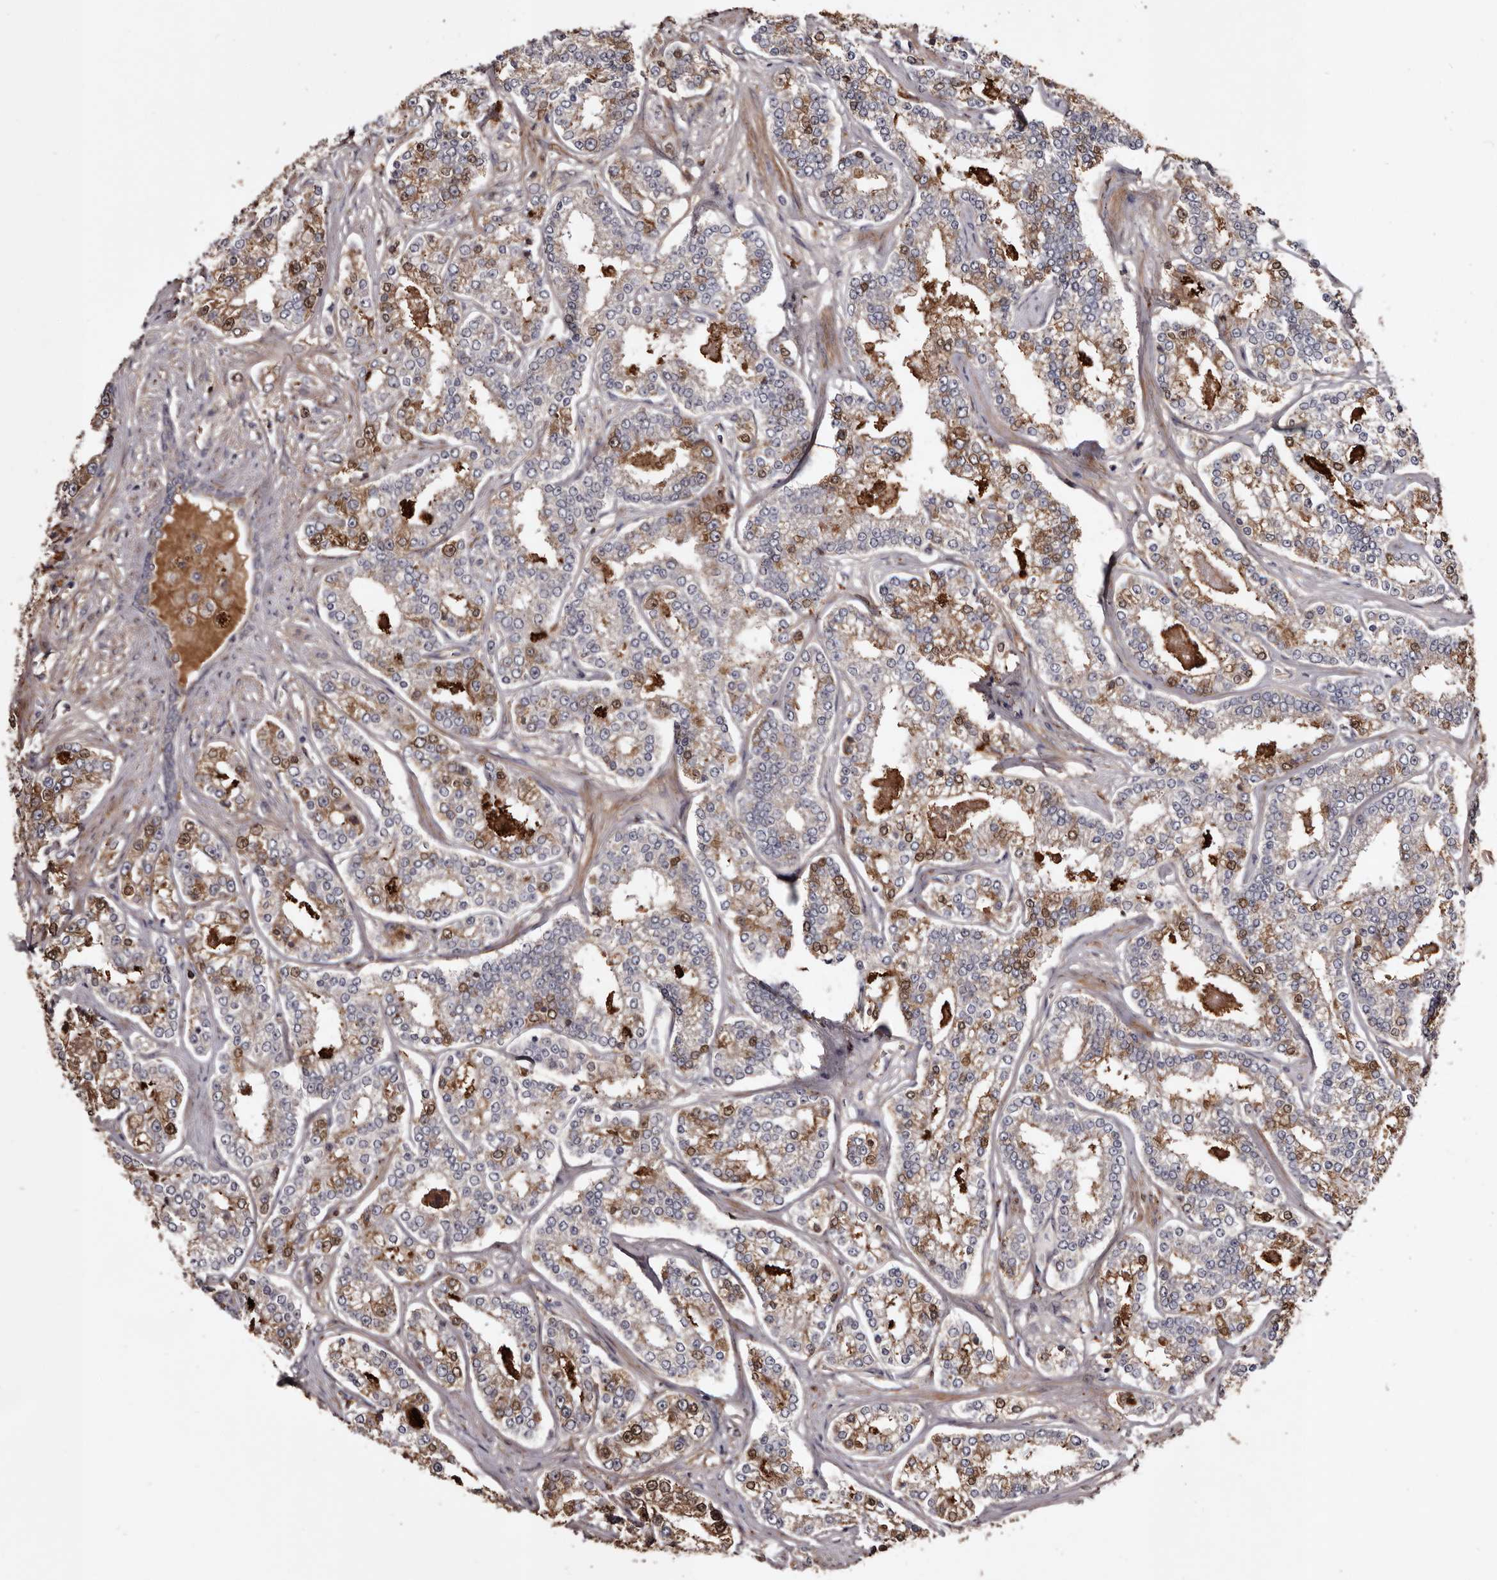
{"staining": {"intensity": "moderate", "quantity": "25%-75%", "location": "cytoplasmic/membranous"}, "tissue": "prostate cancer", "cell_type": "Tumor cells", "image_type": "cancer", "snomed": [{"axis": "morphology", "description": "Normal tissue, NOS"}, {"axis": "morphology", "description": "Adenocarcinoma, High grade"}, {"axis": "topography", "description": "Prostate"}], "caption": "Human prostate cancer (high-grade adenocarcinoma) stained with a brown dye displays moderate cytoplasmic/membranous positive positivity in approximately 25%-75% of tumor cells.", "gene": "CYP1B1", "patient": {"sex": "male", "age": 83}}